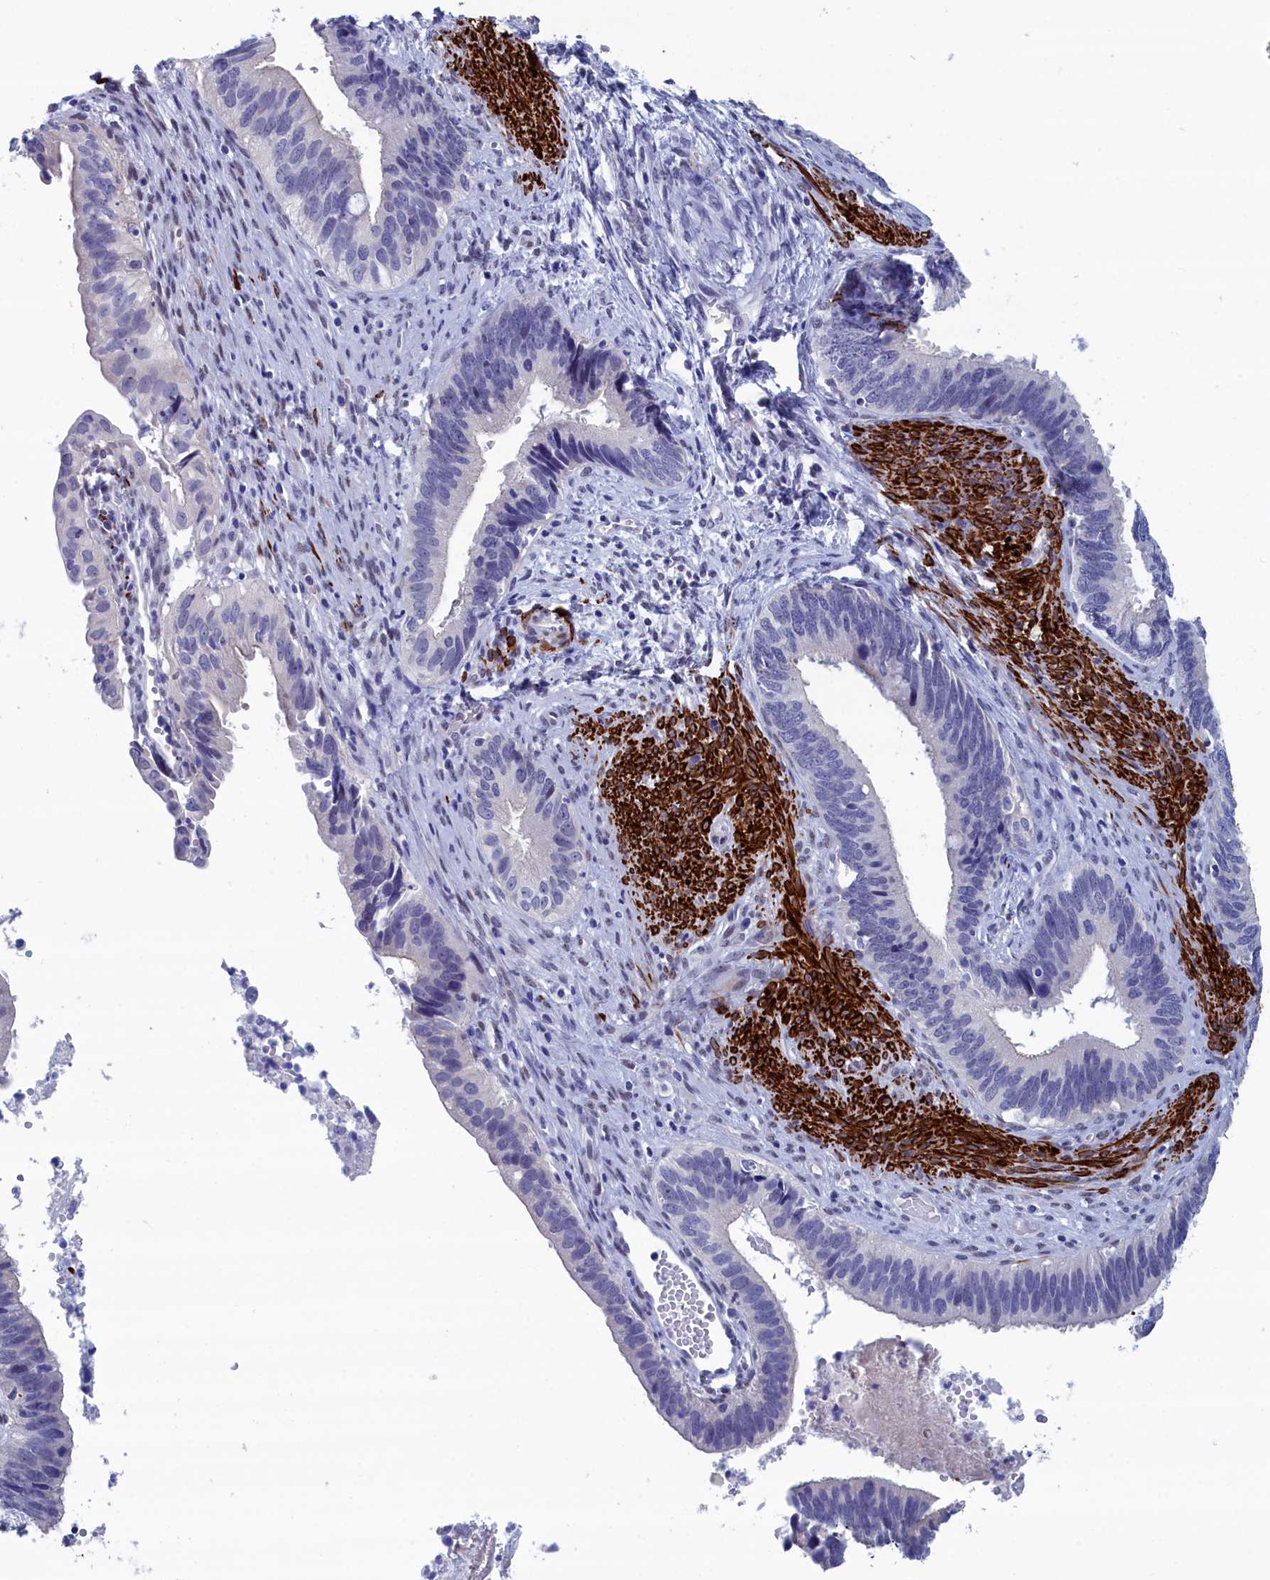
{"staining": {"intensity": "negative", "quantity": "none", "location": "none"}, "tissue": "cervical cancer", "cell_type": "Tumor cells", "image_type": "cancer", "snomed": [{"axis": "morphology", "description": "Adenocarcinoma, NOS"}, {"axis": "topography", "description": "Cervix"}], "caption": "High power microscopy photomicrograph of an IHC histopathology image of cervical cancer (adenocarcinoma), revealing no significant staining in tumor cells.", "gene": "WDR83", "patient": {"sex": "female", "age": 42}}